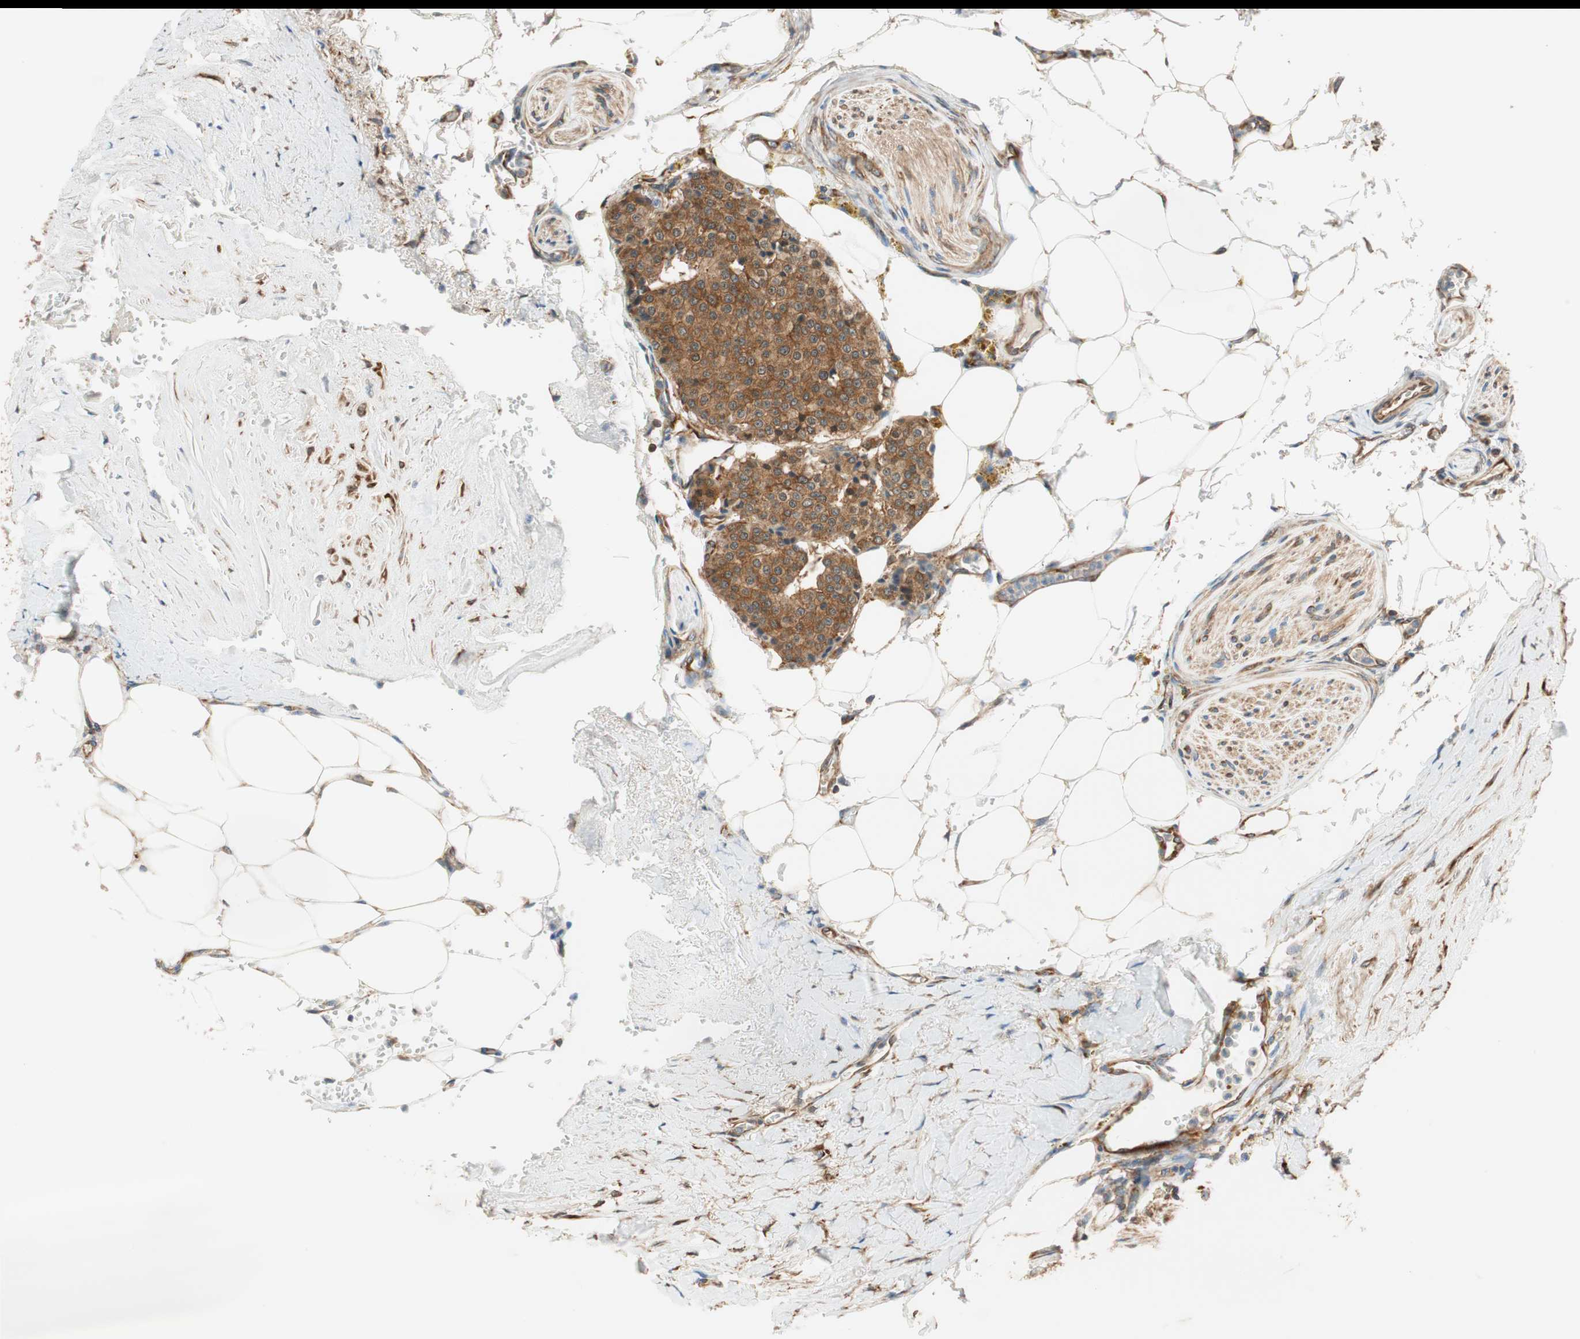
{"staining": {"intensity": "strong", "quantity": ">75%", "location": "cytoplasmic/membranous"}, "tissue": "carcinoid", "cell_type": "Tumor cells", "image_type": "cancer", "snomed": [{"axis": "morphology", "description": "Carcinoid, malignant, NOS"}, {"axis": "topography", "description": "Colon"}], "caption": "Protein expression by immunohistochemistry (IHC) reveals strong cytoplasmic/membranous staining in about >75% of tumor cells in carcinoid (malignant).", "gene": "WASL", "patient": {"sex": "female", "age": 61}}